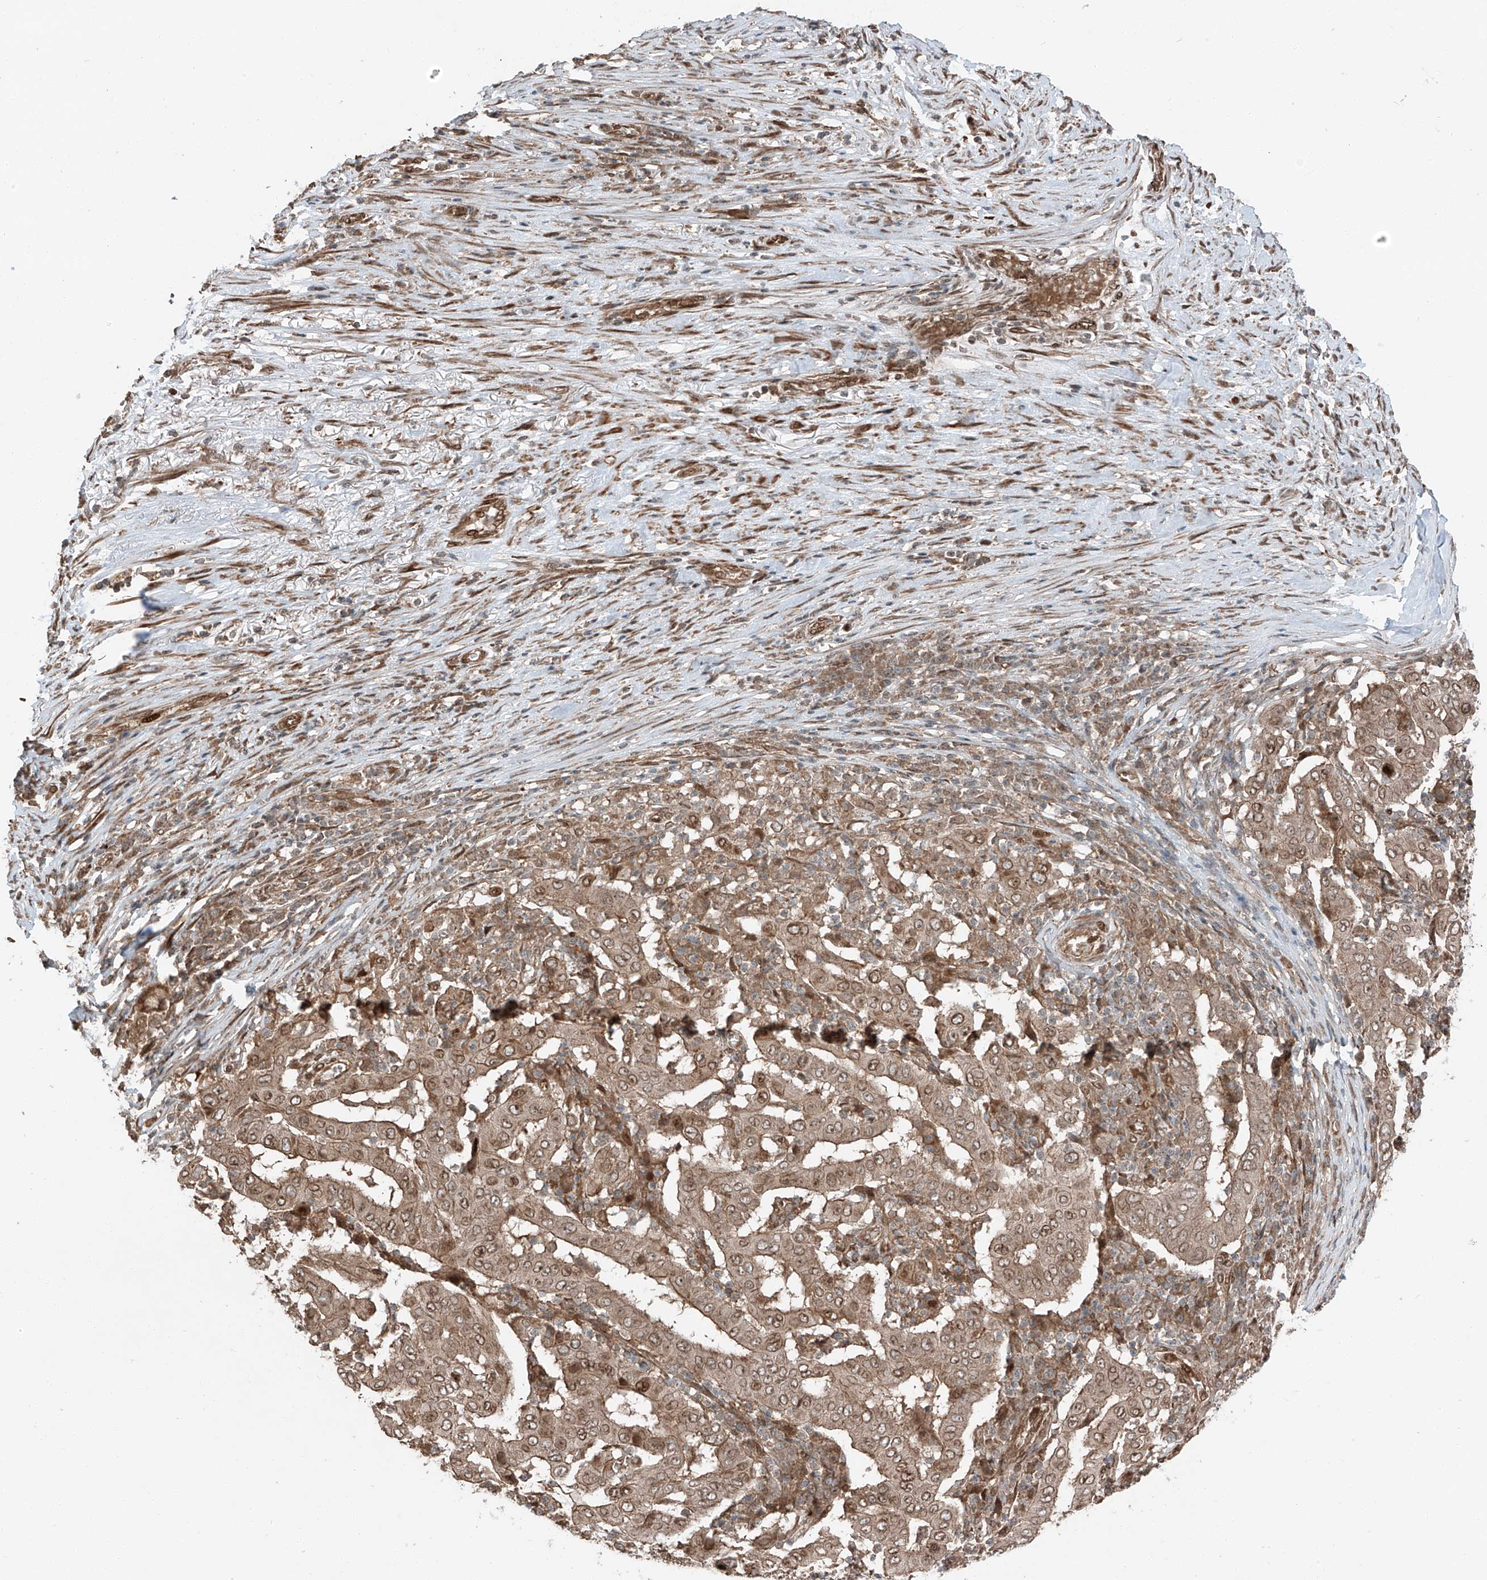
{"staining": {"intensity": "moderate", "quantity": ">75%", "location": "cytoplasmic/membranous,nuclear"}, "tissue": "pancreatic cancer", "cell_type": "Tumor cells", "image_type": "cancer", "snomed": [{"axis": "morphology", "description": "Adenocarcinoma, NOS"}, {"axis": "topography", "description": "Pancreas"}], "caption": "Approximately >75% of tumor cells in human pancreatic cancer exhibit moderate cytoplasmic/membranous and nuclear protein staining as visualized by brown immunohistochemical staining.", "gene": "CEP162", "patient": {"sex": "male", "age": 63}}